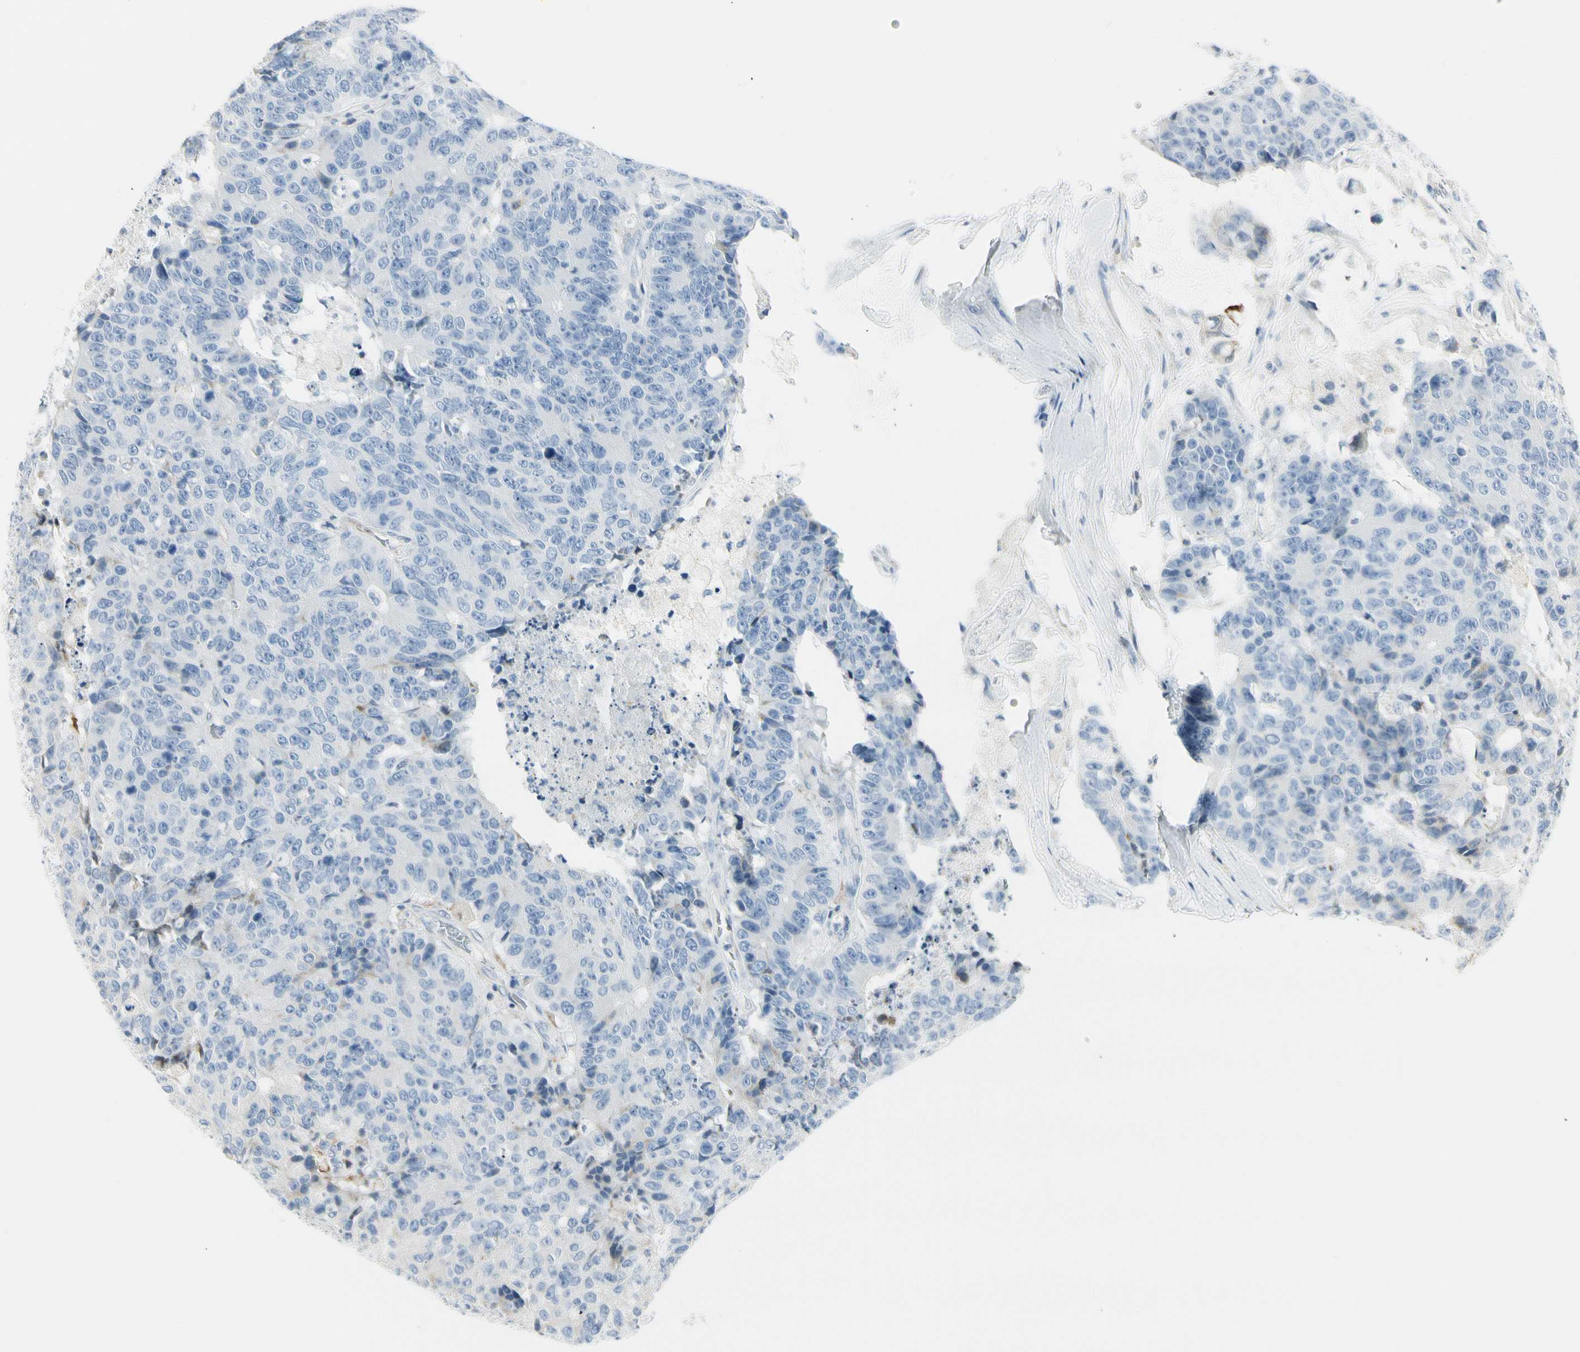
{"staining": {"intensity": "negative", "quantity": "none", "location": "none"}, "tissue": "colorectal cancer", "cell_type": "Tumor cells", "image_type": "cancer", "snomed": [{"axis": "morphology", "description": "Adenocarcinoma, NOS"}, {"axis": "topography", "description": "Colon"}], "caption": "DAB immunohistochemical staining of adenocarcinoma (colorectal) exhibits no significant staining in tumor cells.", "gene": "TNFSF11", "patient": {"sex": "female", "age": 86}}